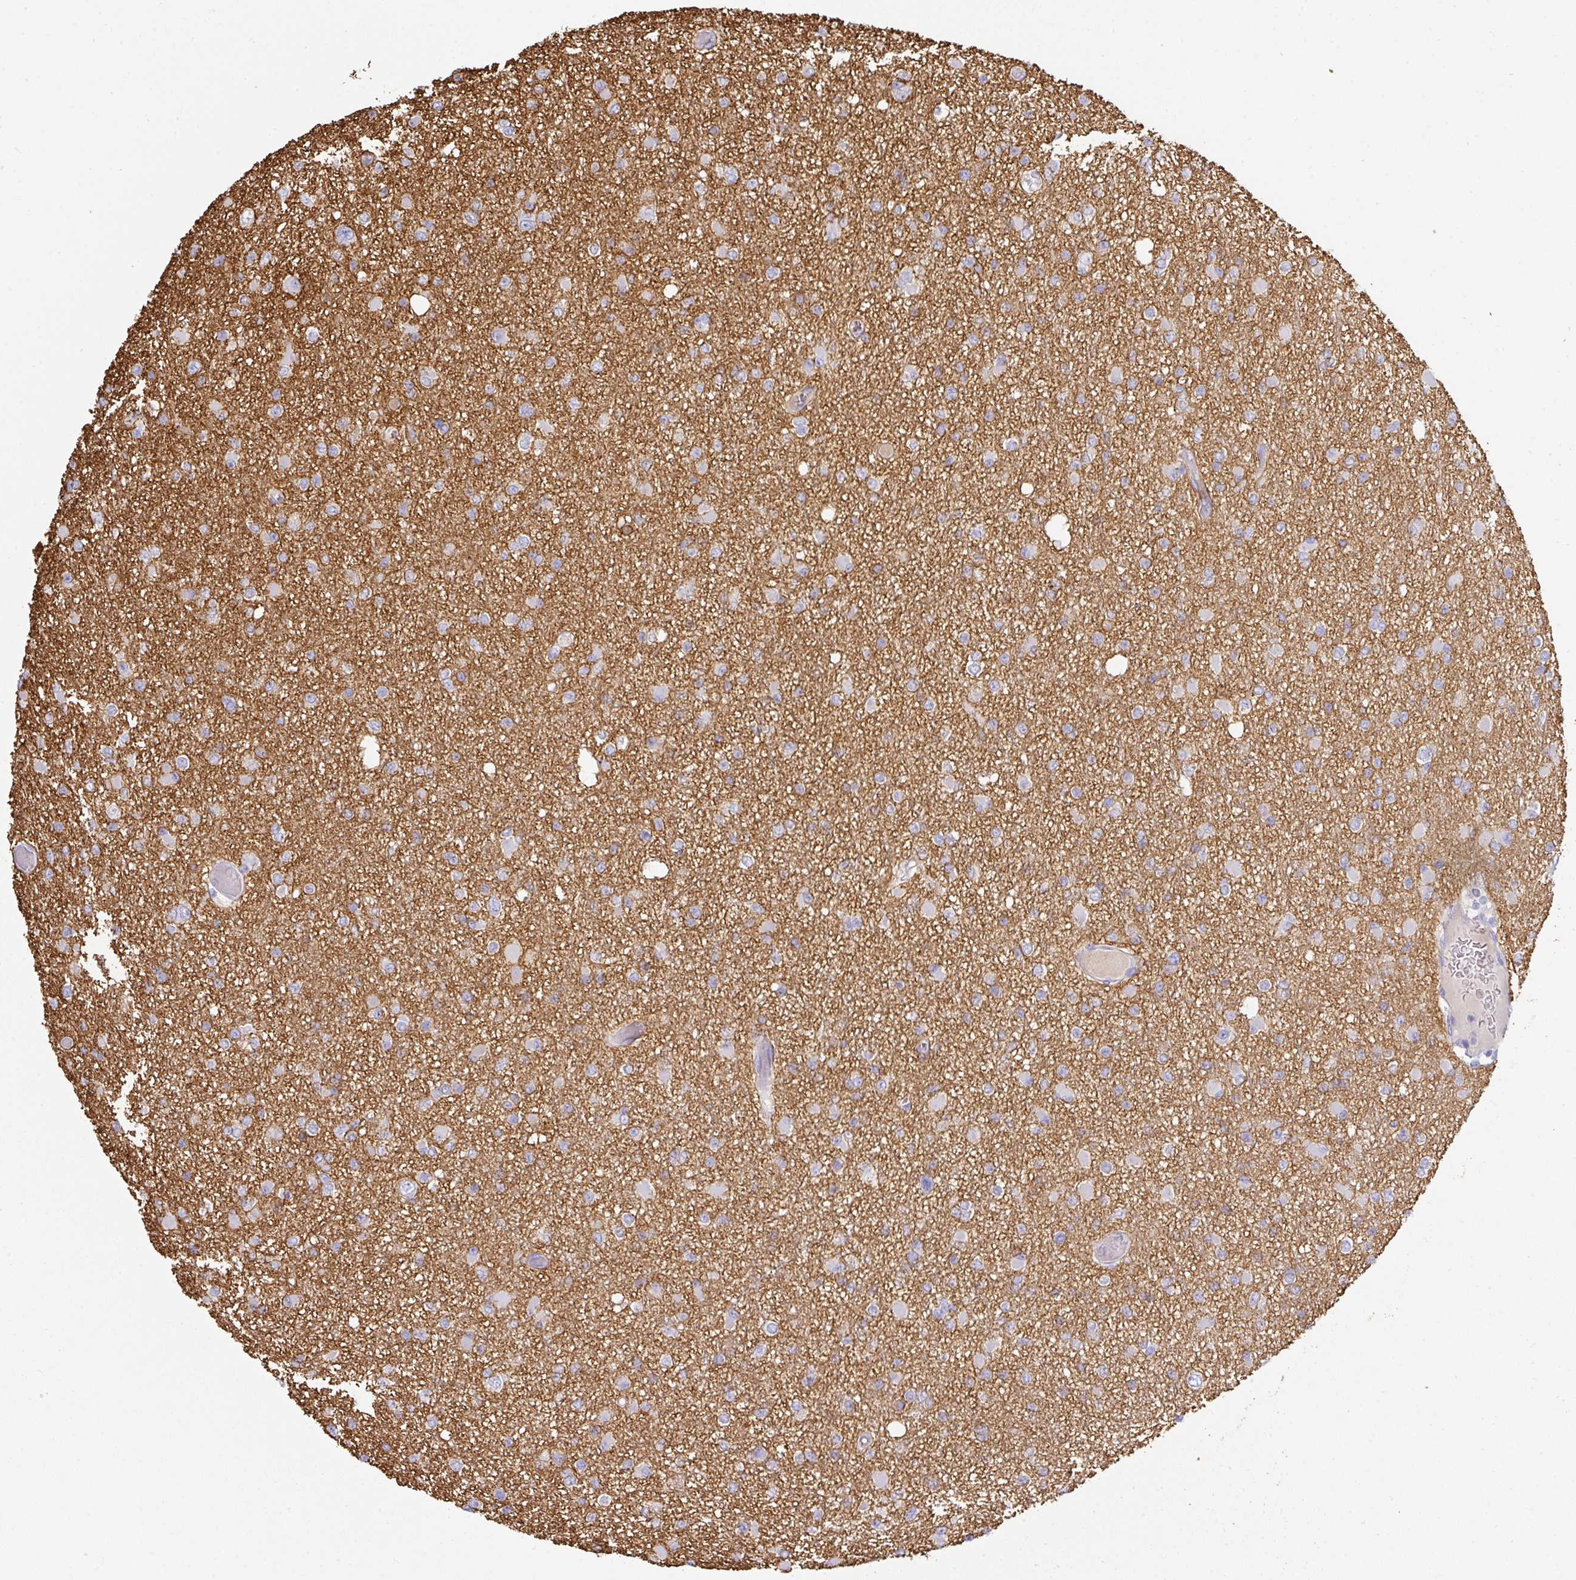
{"staining": {"intensity": "negative", "quantity": "none", "location": "none"}, "tissue": "glioma", "cell_type": "Tumor cells", "image_type": "cancer", "snomed": [{"axis": "morphology", "description": "Glioma, malignant, Low grade"}, {"axis": "topography", "description": "Brain"}], "caption": "IHC micrograph of human low-grade glioma (malignant) stained for a protein (brown), which reveals no positivity in tumor cells. (DAB (3,3'-diaminobenzidine) immunohistochemistry (IHC) visualized using brightfield microscopy, high magnification).", "gene": "TARM1", "patient": {"sex": "female", "age": 22}}